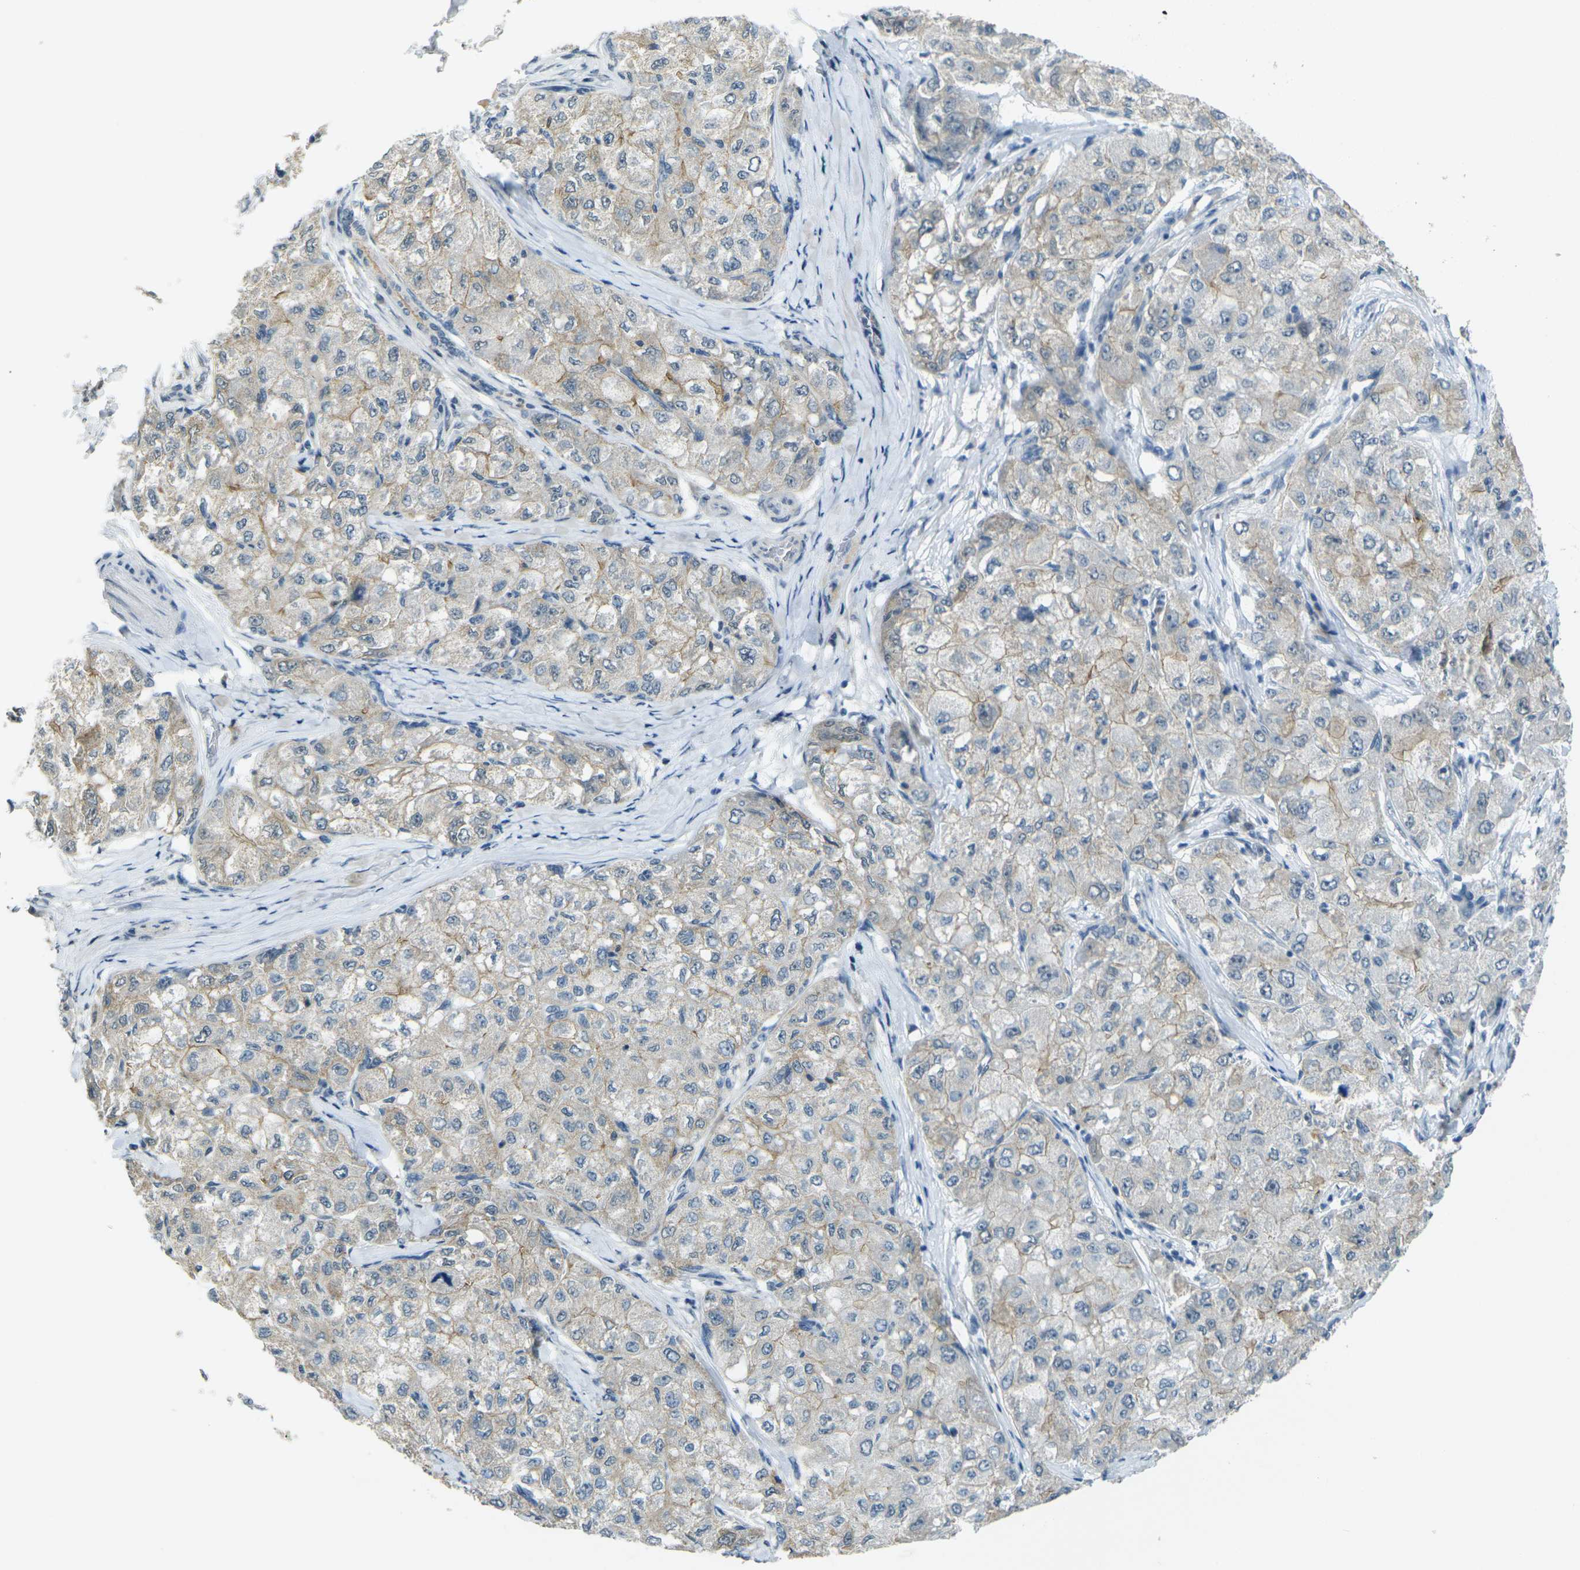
{"staining": {"intensity": "weak", "quantity": "25%-75%", "location": "cytoplasmic/membranous"}, "tissue": "liver cancer", "cell_type": "Tumor cells", "image_type": "cancer", "snomed": [{"axis": "morphology", "description": "Carcinoma, Hepatocellular, NOS"}, {"axis": "topography", "description": "Liver"}], "caption": "The histopathology image demonstrates staining of liver cancer (hepatocellular carcinoma), revealing weak cytoplasmic/membranous protein staining (brown color) within tumor cells.", "gene": "SPTBN2", "patient": {"sex": "male", "age": 80}}